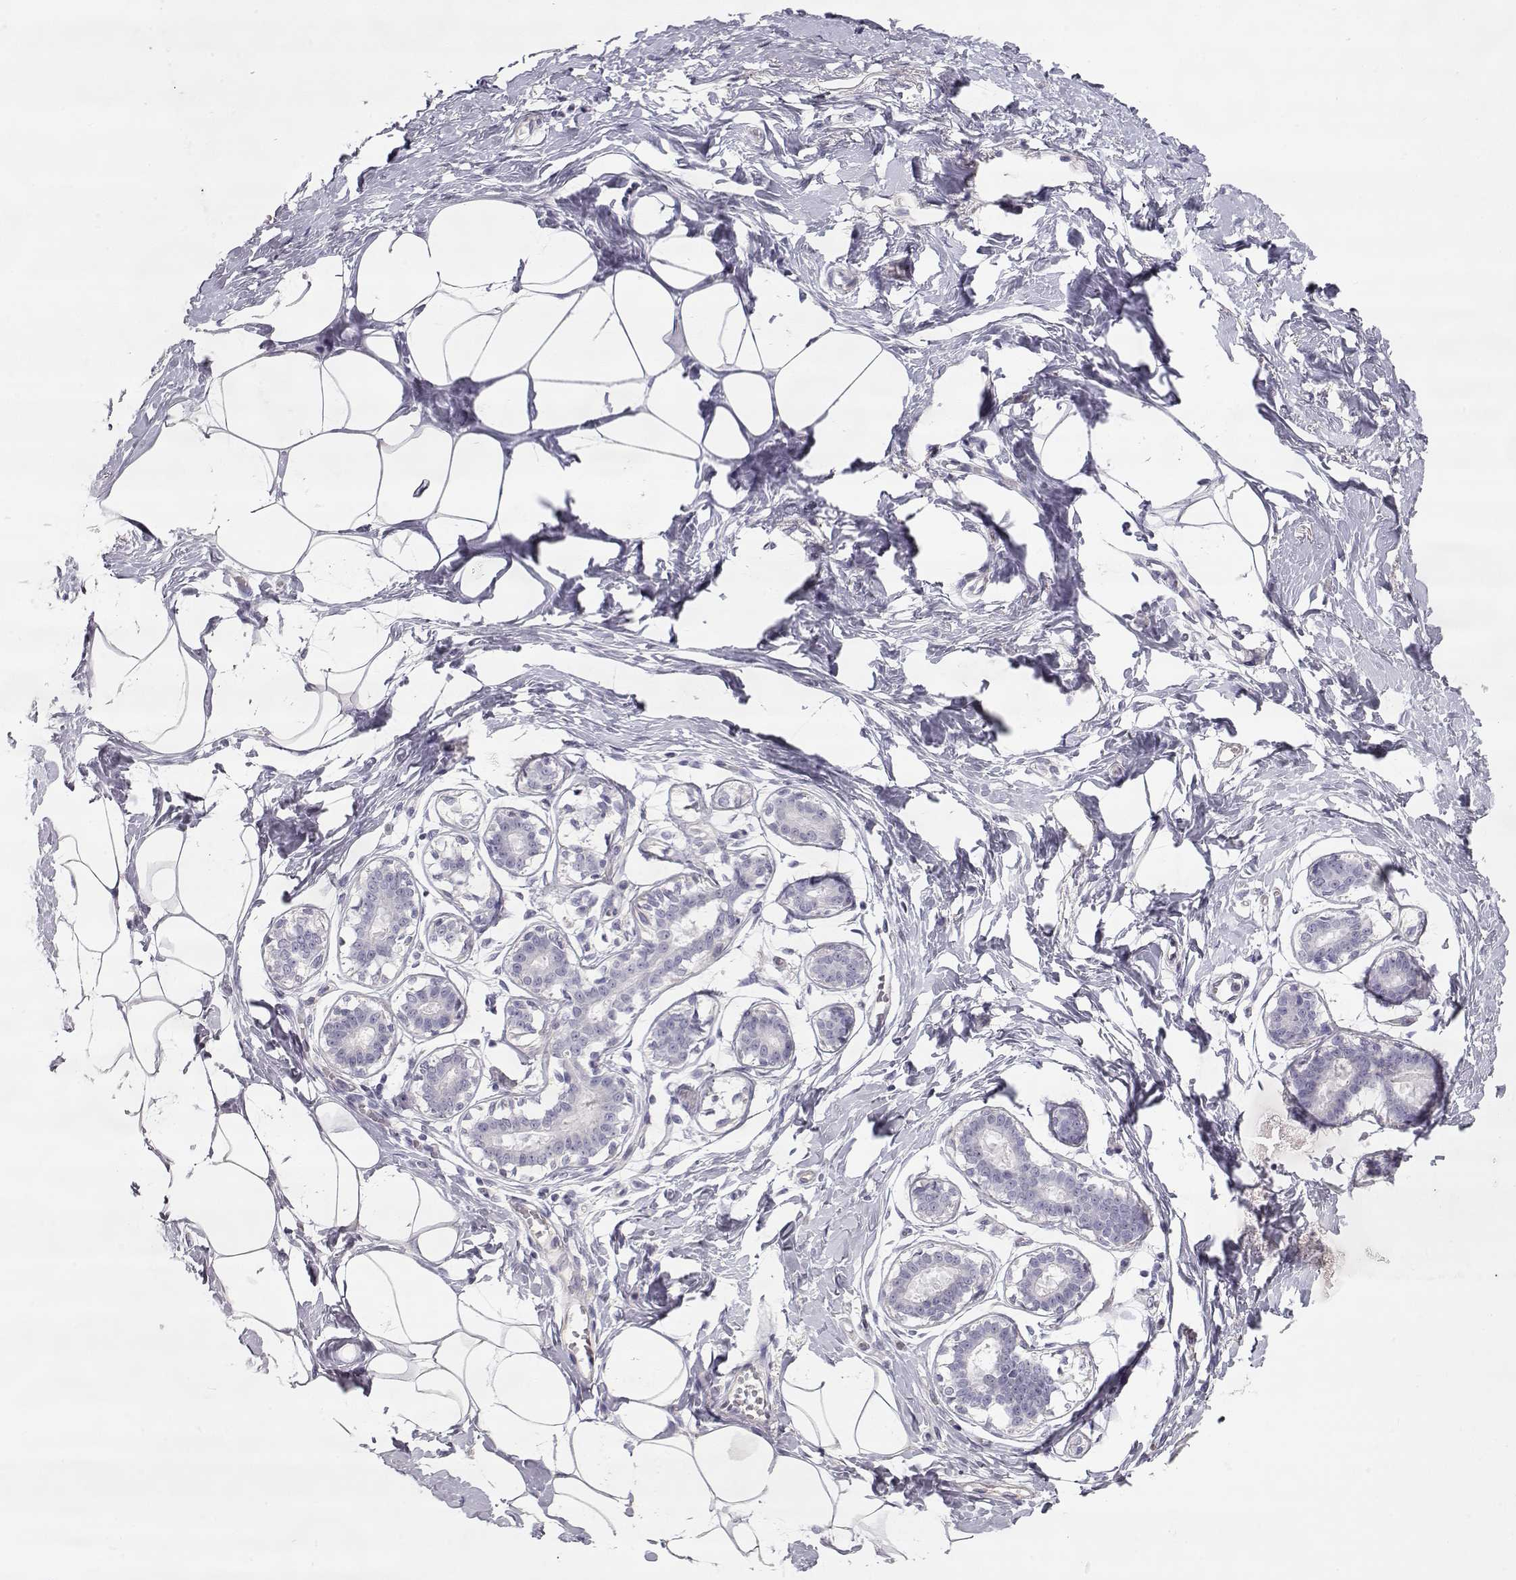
{"staining": {"intensity": "negative", "quantity": "none", "location": "none"}, "tissue": "breast", "cell_type": "Adipocytes", "image_type": "normal", "snomed": [{"axis": "morphology", "description": "Normal tissue, NOS"}, {"axis": "morphology", "description": "Lobular carcinoma, in situ"}, {"axis": "topography", "description": "Breast"}], "caption": "A histopathology image of human breast is negative for staining in adipocytes. (DAB (3,3'-diaminobenzidine) IHC, high magnification).", "gene": "SLC18A1", "patient": {"sex": "female", "age": 35}}